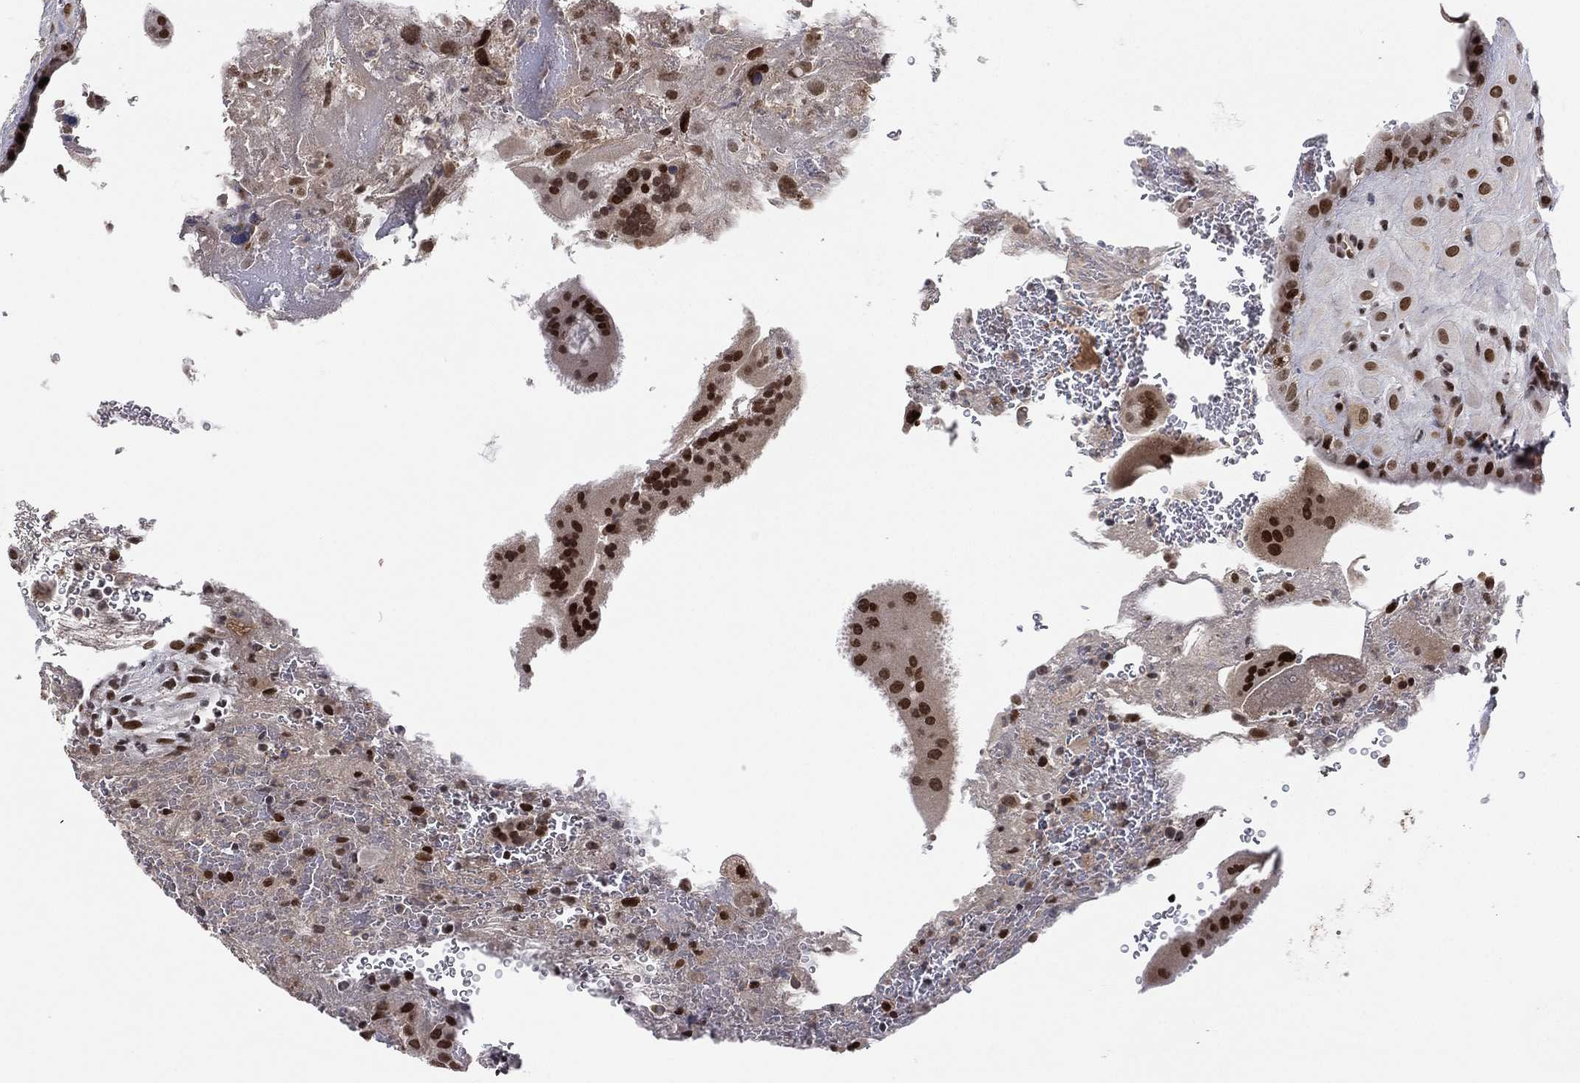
{"staining": {"intensity": "strong", "quantity": ">75%", "location": "nuclear"}, "tissue": "placenta", "cell_type": "Decidual cells", "image_type": "normal", "snomed": [{"axis": "morphology", "description": "Normal tissue, NOS"}, {"axis": "topography", "description": "Placenta"}], "caption": "Placenta stained with immunohistochemistry demonstrates strong nuclear staining in about >75% of decidual cells. Using DAB (brown) and hematoxylin (blue) stains, captured at high magnification using brightfield microscopy.", "gene": "RTF1", "patient": {"sex": "female", "age": 19}}